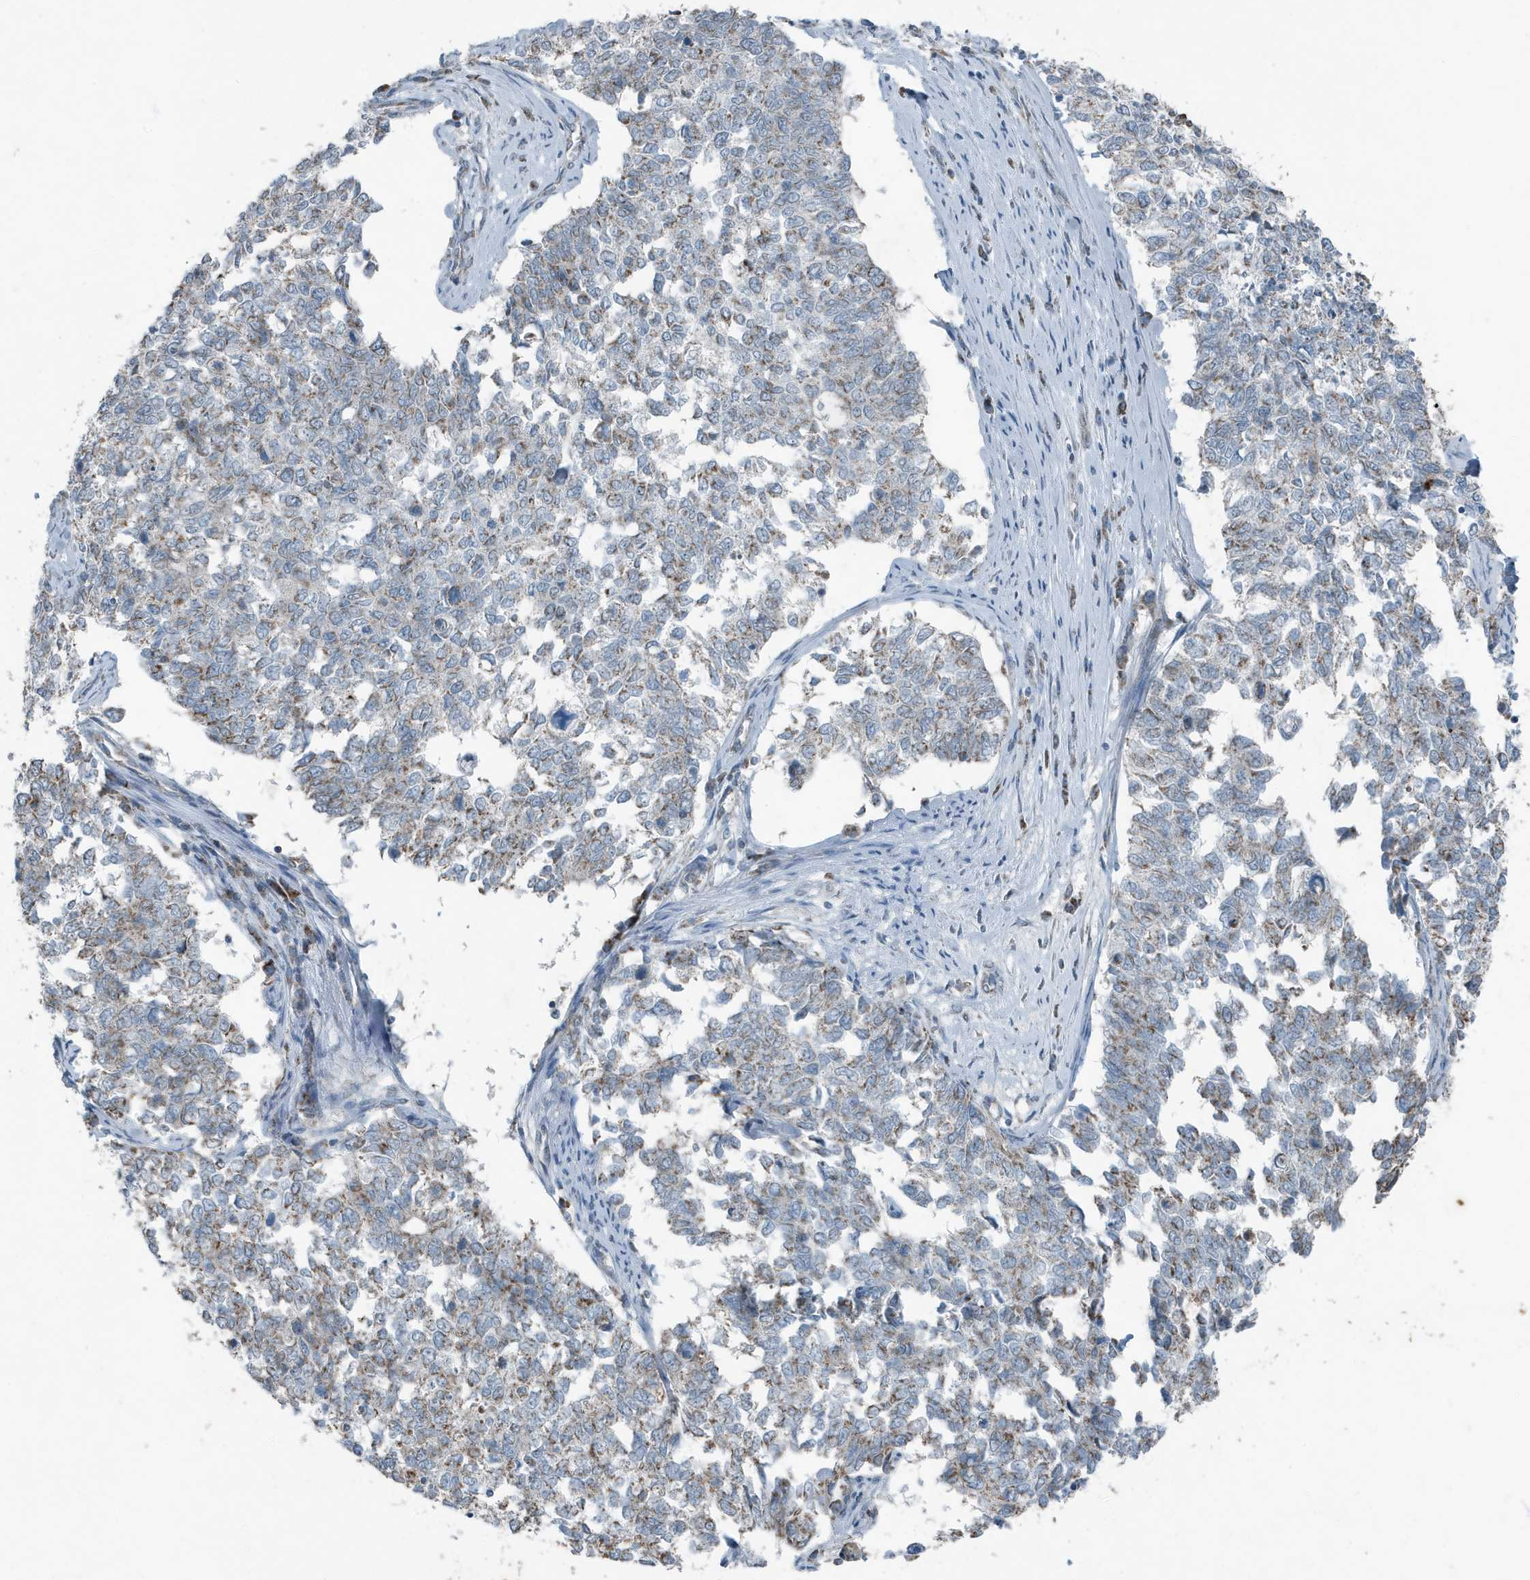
{"staining": {"intensity": "weak", "quantity": "25%-75%", "location": "cytoplasmic/membranous"}, "tissue": "cervical cancer", "cell_type": "Tumor cells", "image_type": "cancer", "snomed": [{"axis": "morphology", "description": "Squamous cell carcinoma, NOS"}, {"axis": "topography", "description": "Cervix"}], "caption": "Weak cytoplasmic/membranous expression is present in about 25%-75% of tumor cells in cervical cancer (squamous cell carcinoma).", "gene": "MT-CYB", "patient": {"sex": "female", "age": 63}}